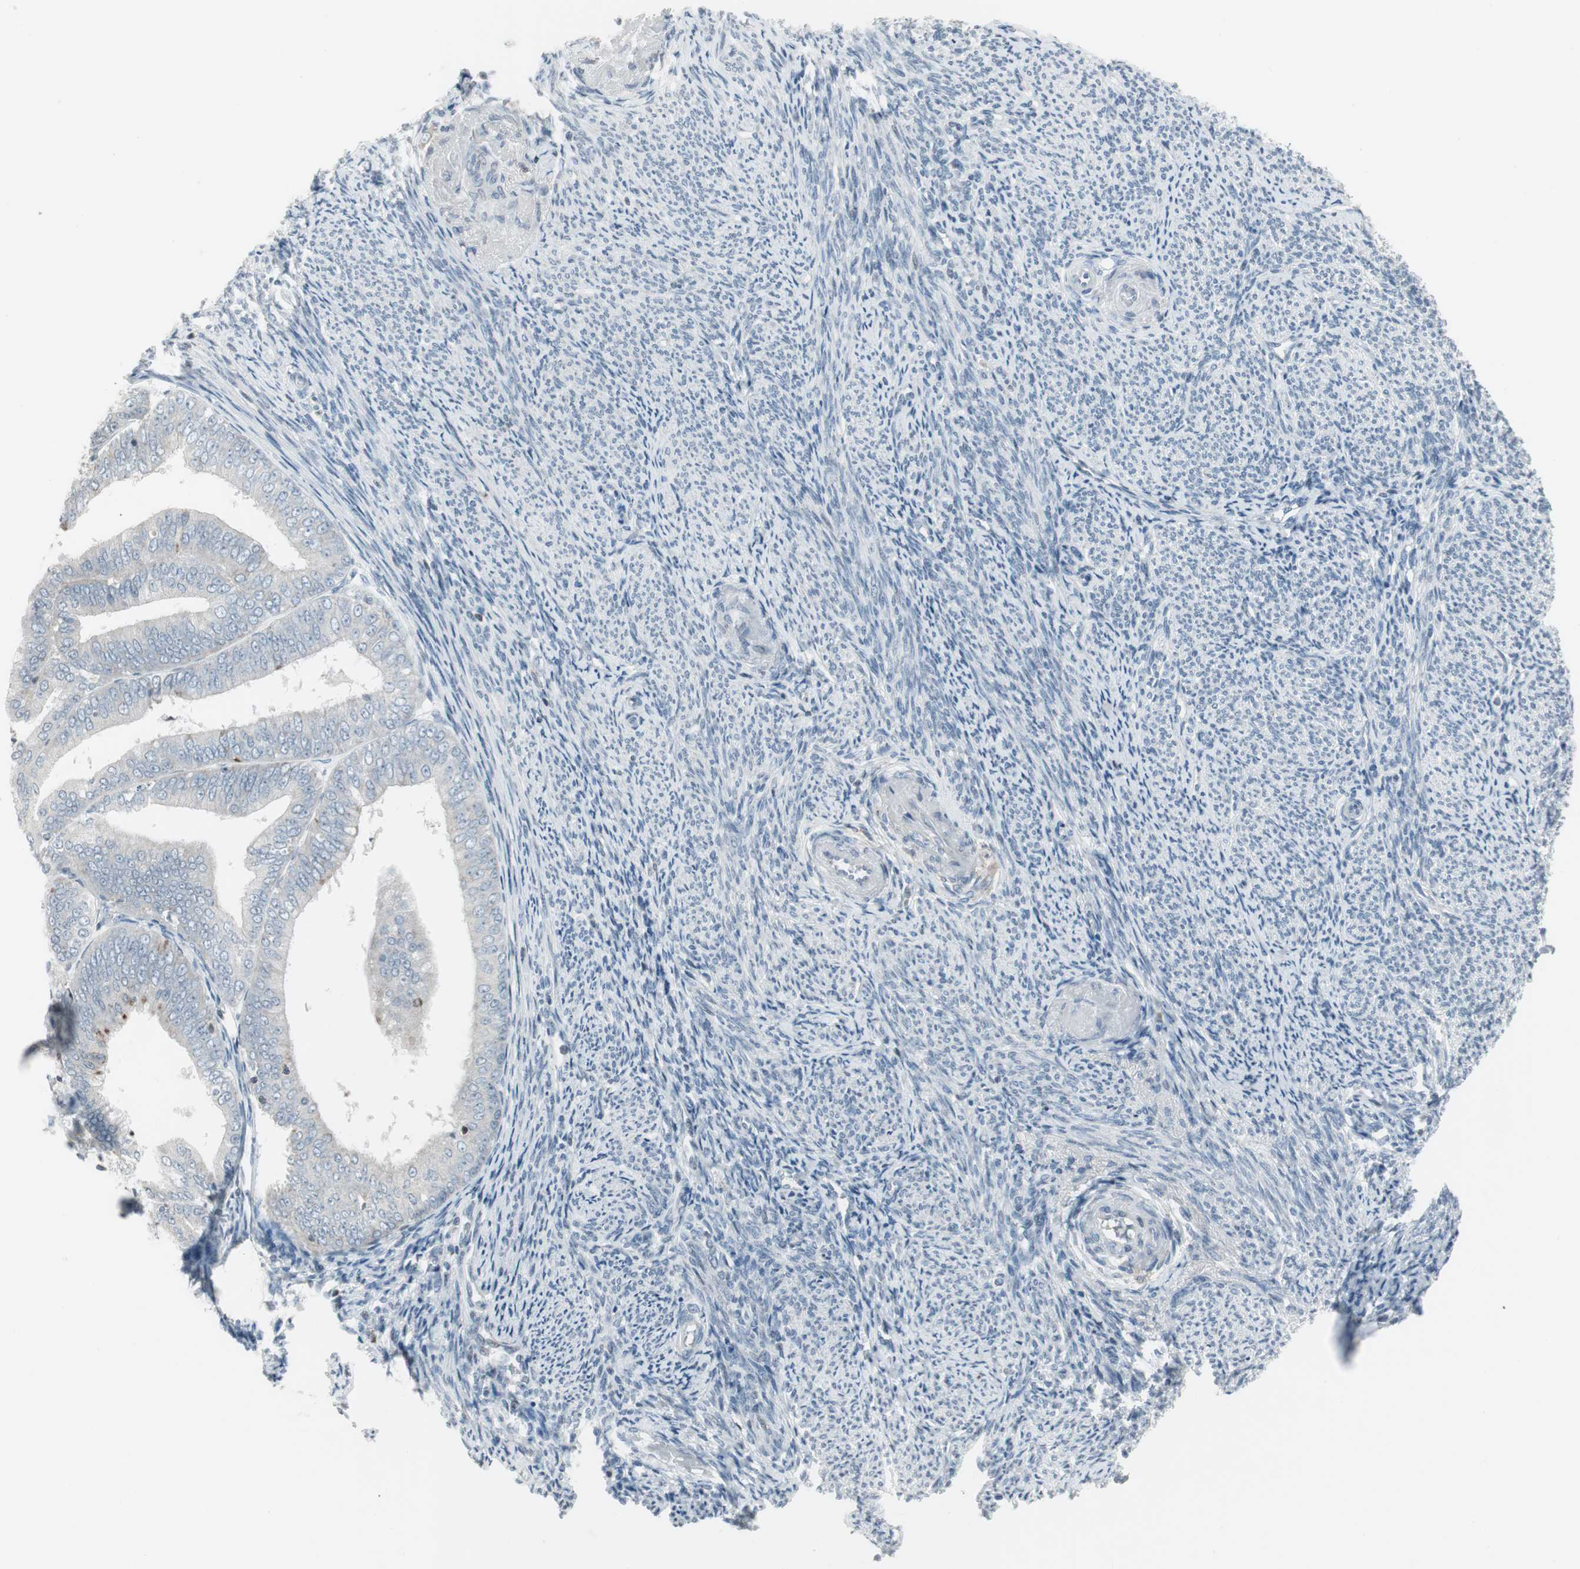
{"staining": {"intensity": "weak", "quantity": "<25%", "location": "cytoplasmic/membranous"}, "tissue": "endometrial cancer", "cell_type": "Tumor cells", "image_type": "cancer", "snomed": [{"axis": "morphology", "description": "Adenocarcinoma, NOS"}, {"axis": "topography", "description": "Endometrium"}], "caption": "Immunohistochemical staining of endometrial cancer (adenocarcinoma) demonstrates no significant staining in tumor cells.", "gene": "ARG2", "patient": {"sex": "female", "age": 63}}